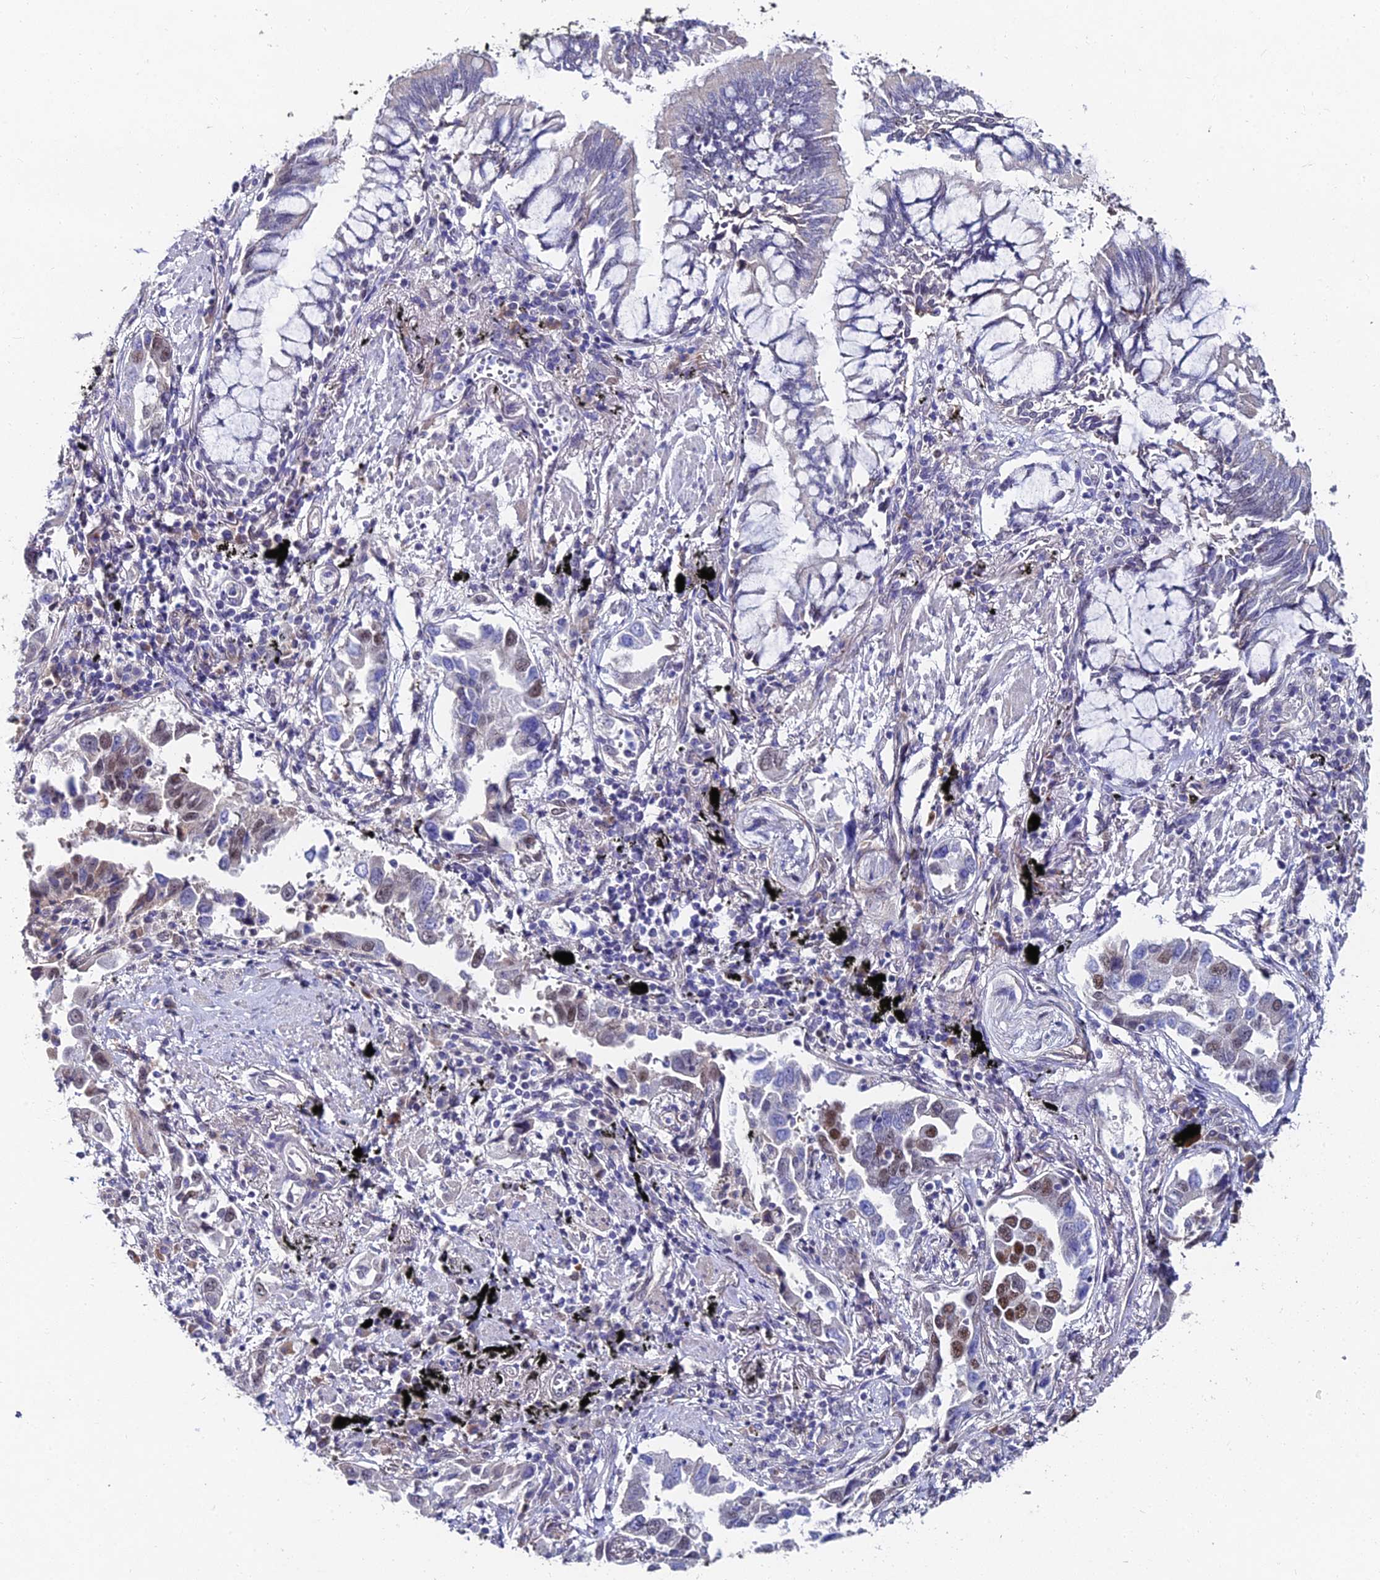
{"staining": {"intensity": "moderate", "quantity": "<25%", "location": "nuclear"}, "tissue": "lung cancer", "cell_type": "Tumor cells", "image_type": "cancer", "snomed": [{"axis": "morphology", "description": "Adenocarcinoma, NOS"}, {"axis": "topography", "description": "Lung"}], "caption": "Human lung adenocarcinoma stained for a protein (brown) exhibits moderate nuclear positive staining in approximately <25% of tumor cells.", "gene": "TRIM24", "patient": {"sex": "male", "age": 67}}